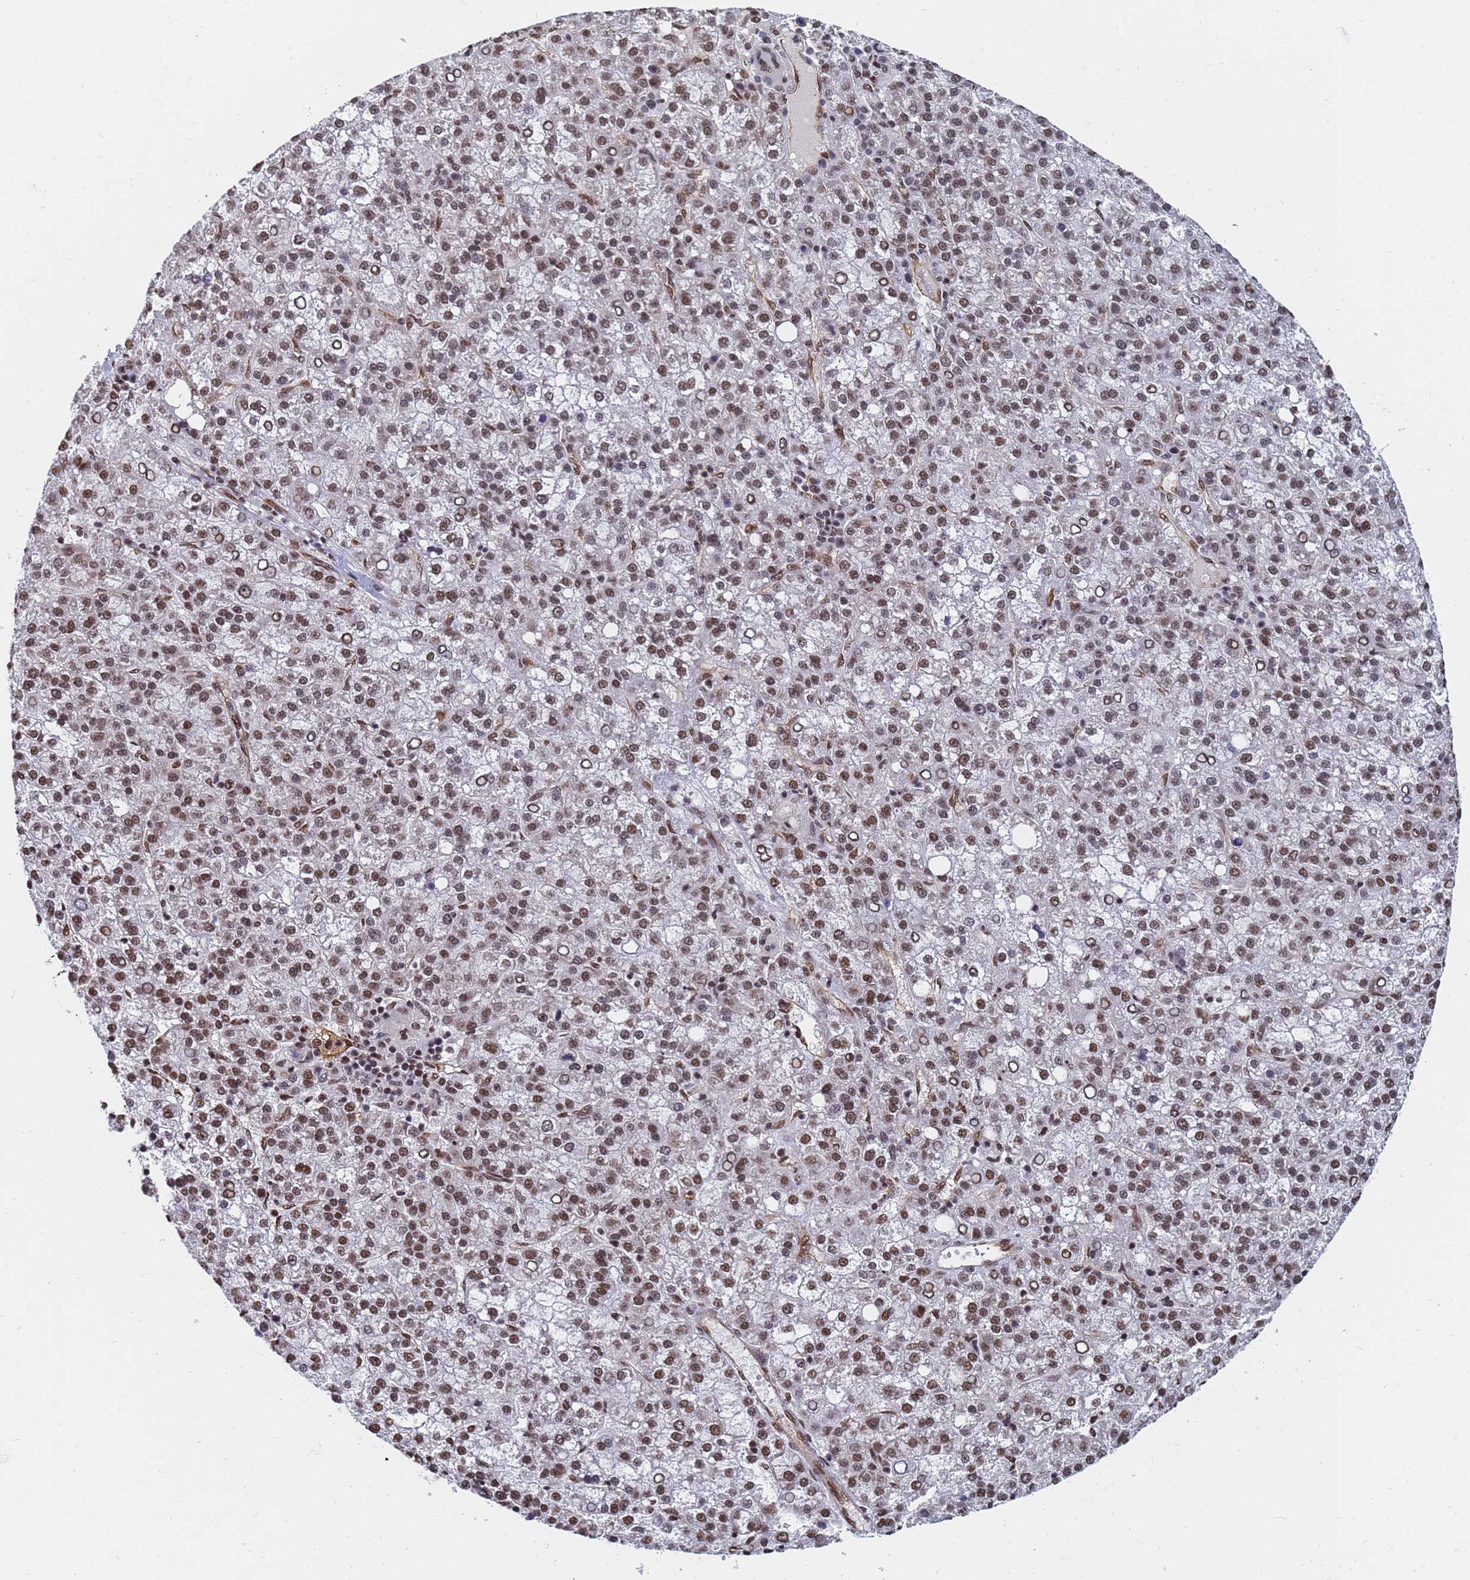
{"staining": {"intensity": "moderate", "quantity": ">75%", "location": "nuclear"}, "tissue": "liver cancer", "cell_type": "Tumor cells", "image_type": "cancer", "snomed": [{"axis": "morphology", "description": "Carcinoma, Hepatocellular, NOS"}, {"axis": "topography", "description": "Liver"}], "caption": "Immunohistochemical staining of human liver hepatocellular carcinoma reveals medium levels of moderate nuclear staining in about >75% of tumor cells. Nuclei are stained in blue.", "gene": "RAVER2", "patient": {"sex": "female", "age": 58}}